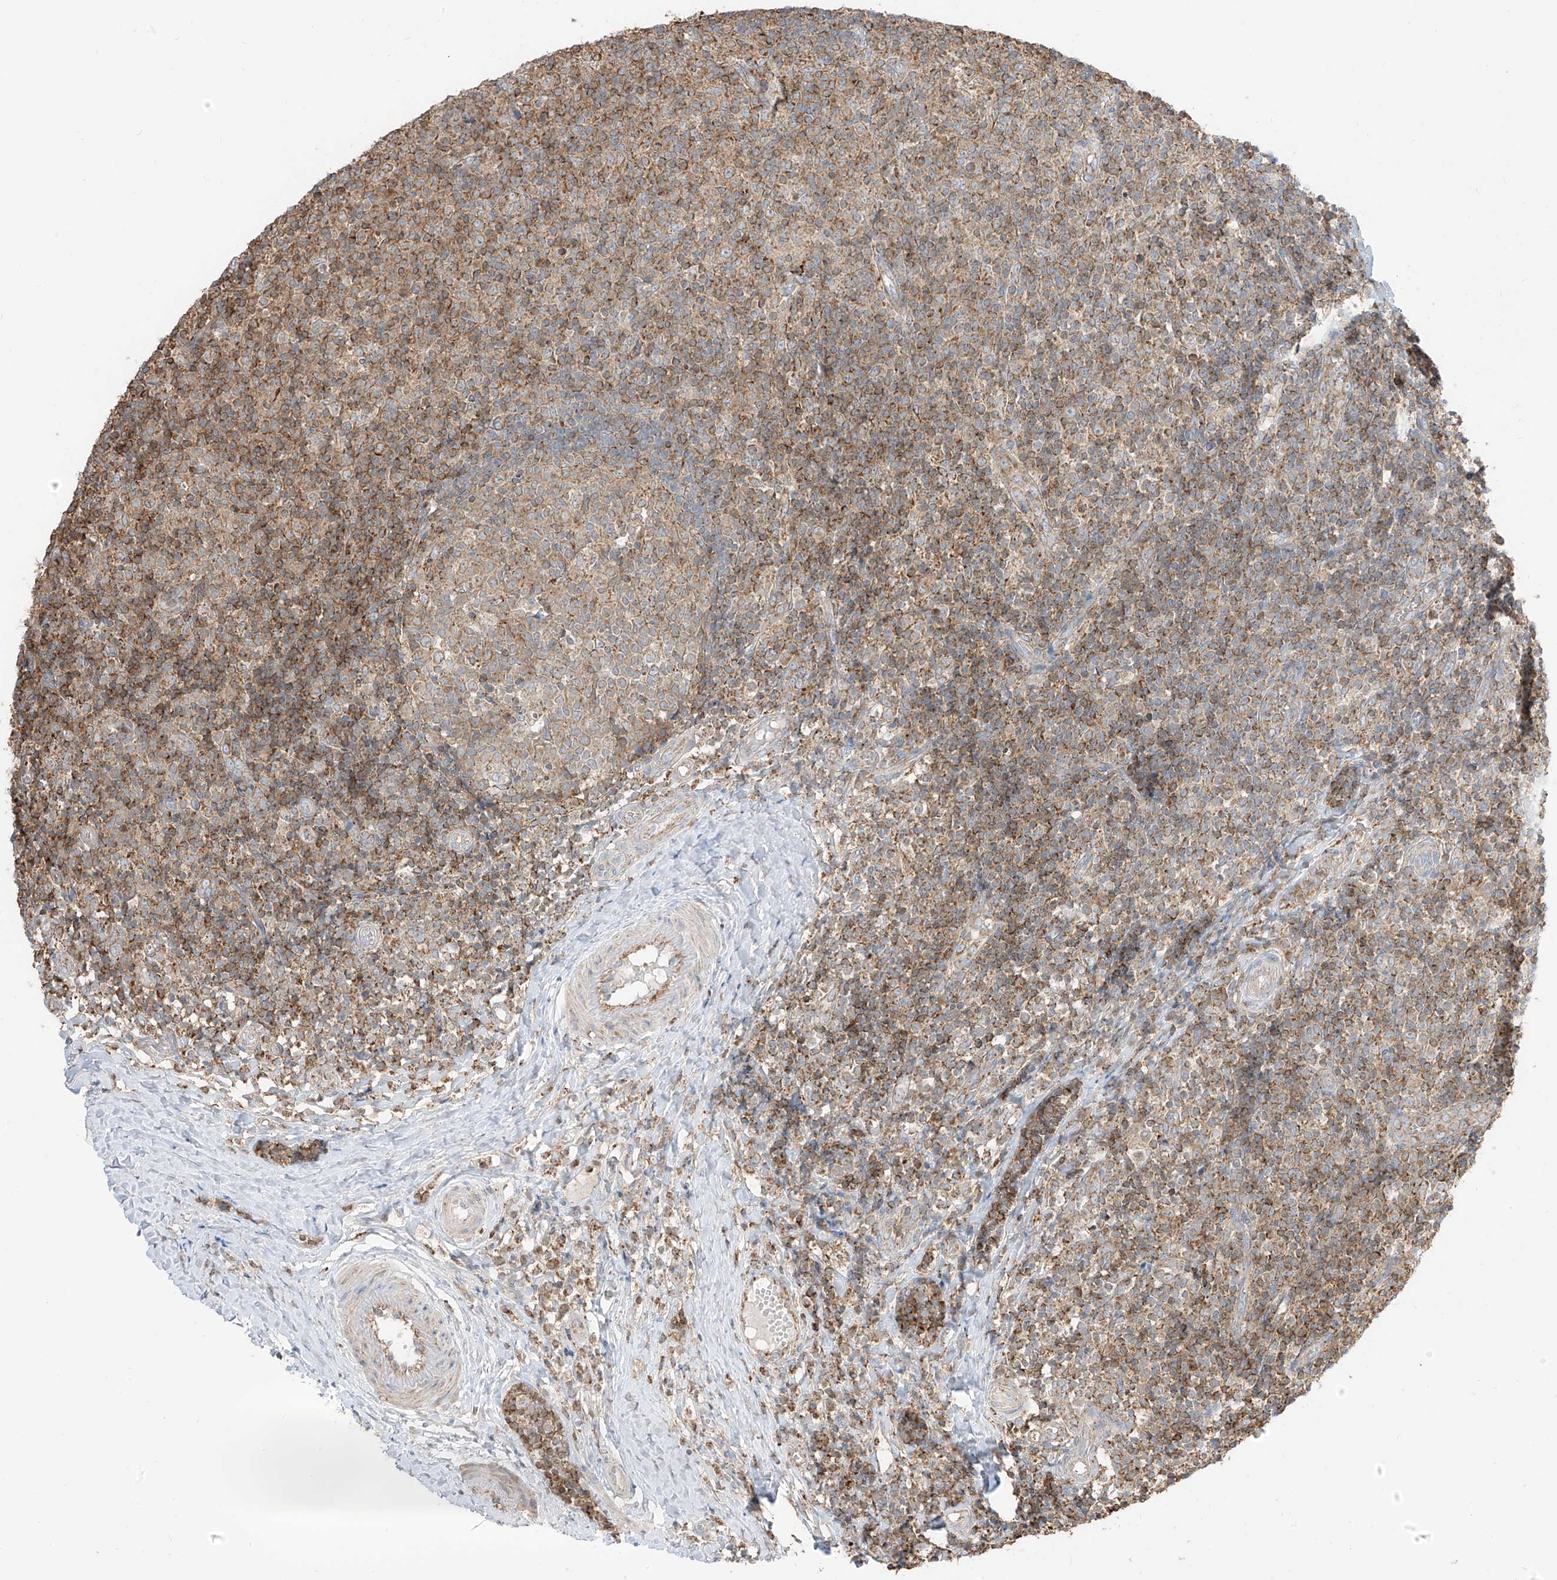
{"staining": {"intensity": "weak", "quantity": "25%-75%", "location": "cytoplasmic/membranous"}, "tissue": "tonsil", "cell_type": "Germinal center cells", "image_type": "normal", "snomed": [{"axis": "morphology", "description": "Normal tissue, NOS"}, {"axis": "topography", "description": "Tonsil"}], "caption": "This image reveals normal tonsil stained with immunohistochemistry (IHC) to label a protein in brown. The cytoplasmic/membranous of germinal center cells show weak positivity for the protein. Nuclei are counter-stained blue.", "gene": "ETHE1", "patient": {"sex": "female", "age": 19}}